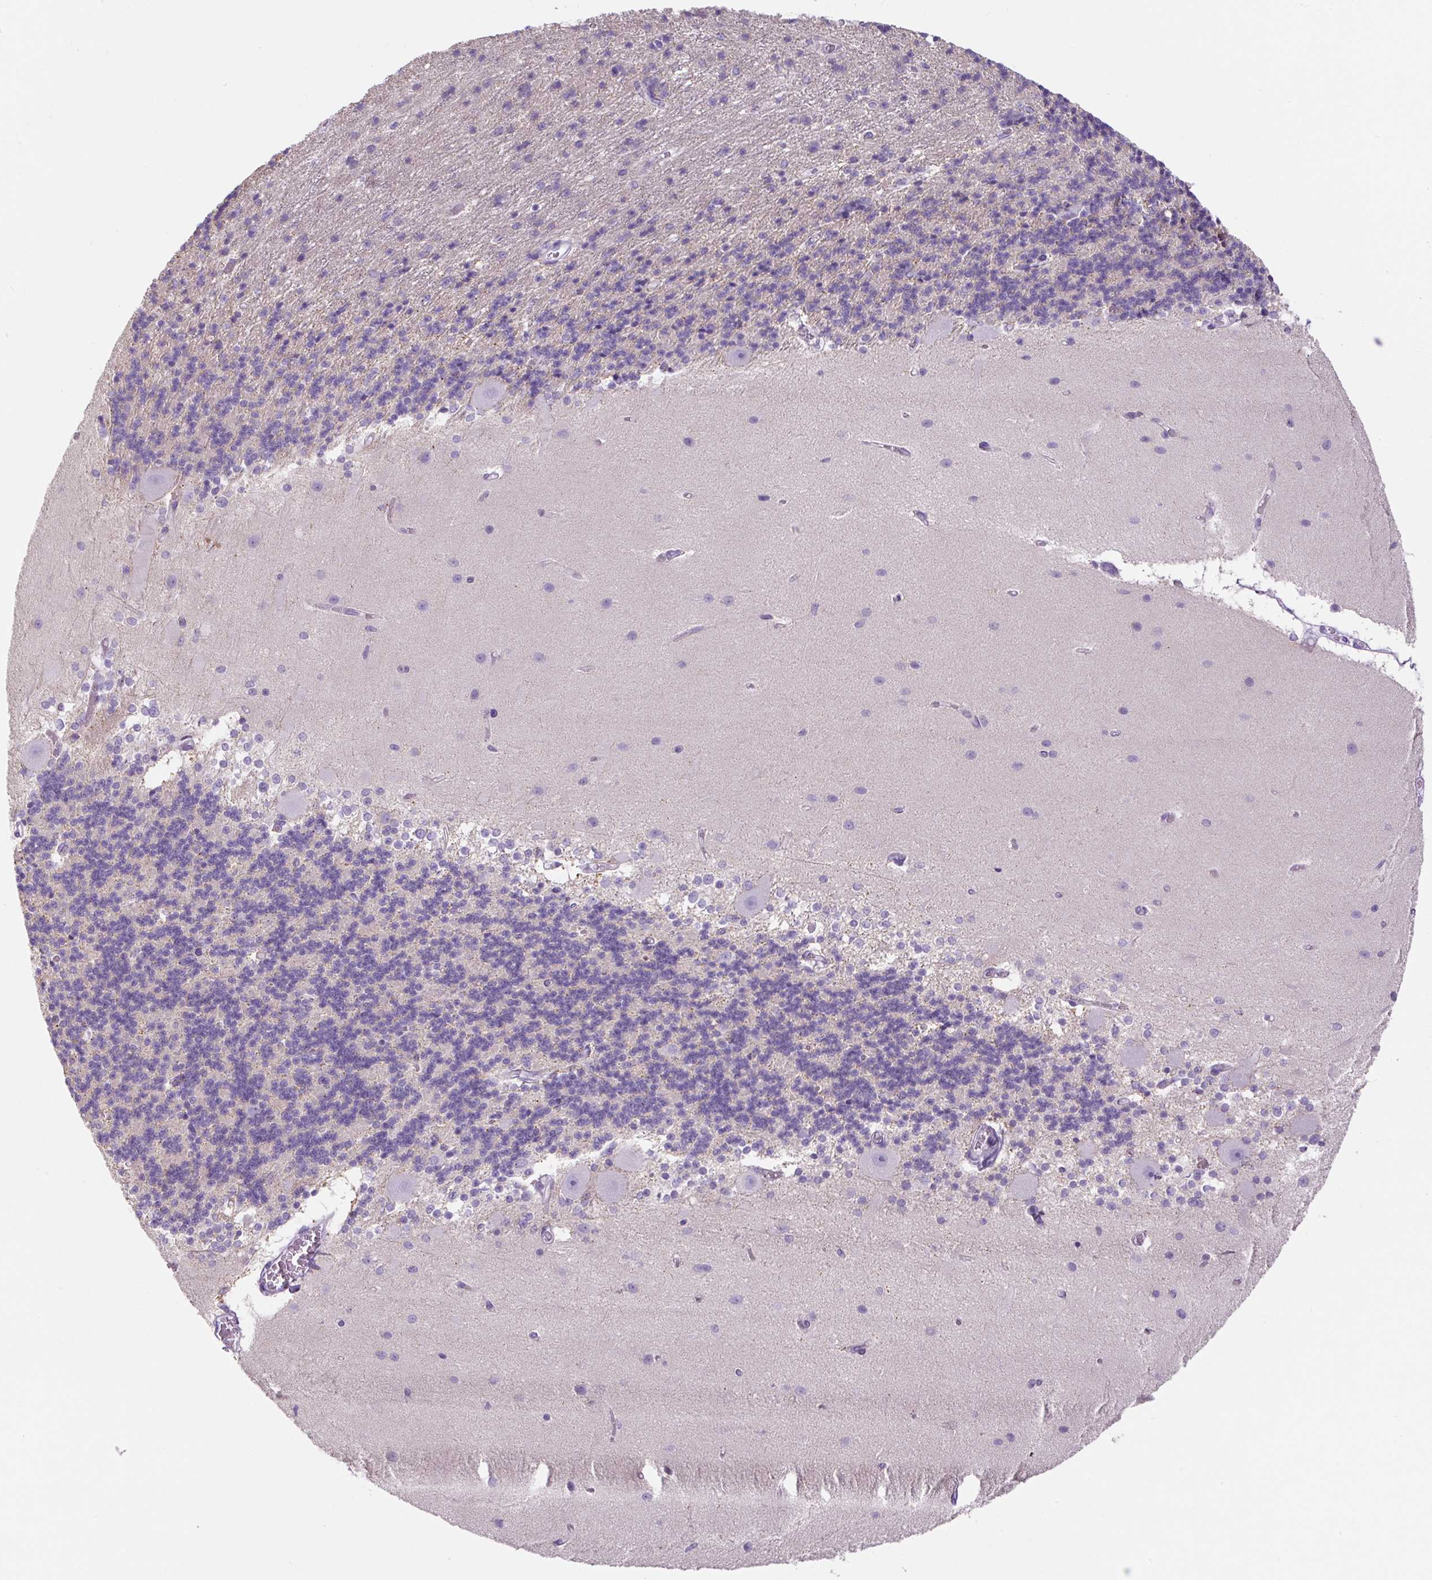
{"staining": {"intensity": "negative", "quantity": "none", "location": "none"}, "tissue": "cerebellum", "cell_type": "Cells in granular layer", "image_type": "normal", "snomed": [{"axis": "morphology", "description": "Normal tissue, NOS"}, {"axis": "topography", "description": "Cerebellum"}], "caption": "High power microscopy histopathology image of an immunohistochemistry (IHC) histopathology image of unremarkable cerebellum, revealing no significant positivity in cells in granular layer.", "gene": "ADAMTS19", "patient": {"sex": "female", "age": 54}}